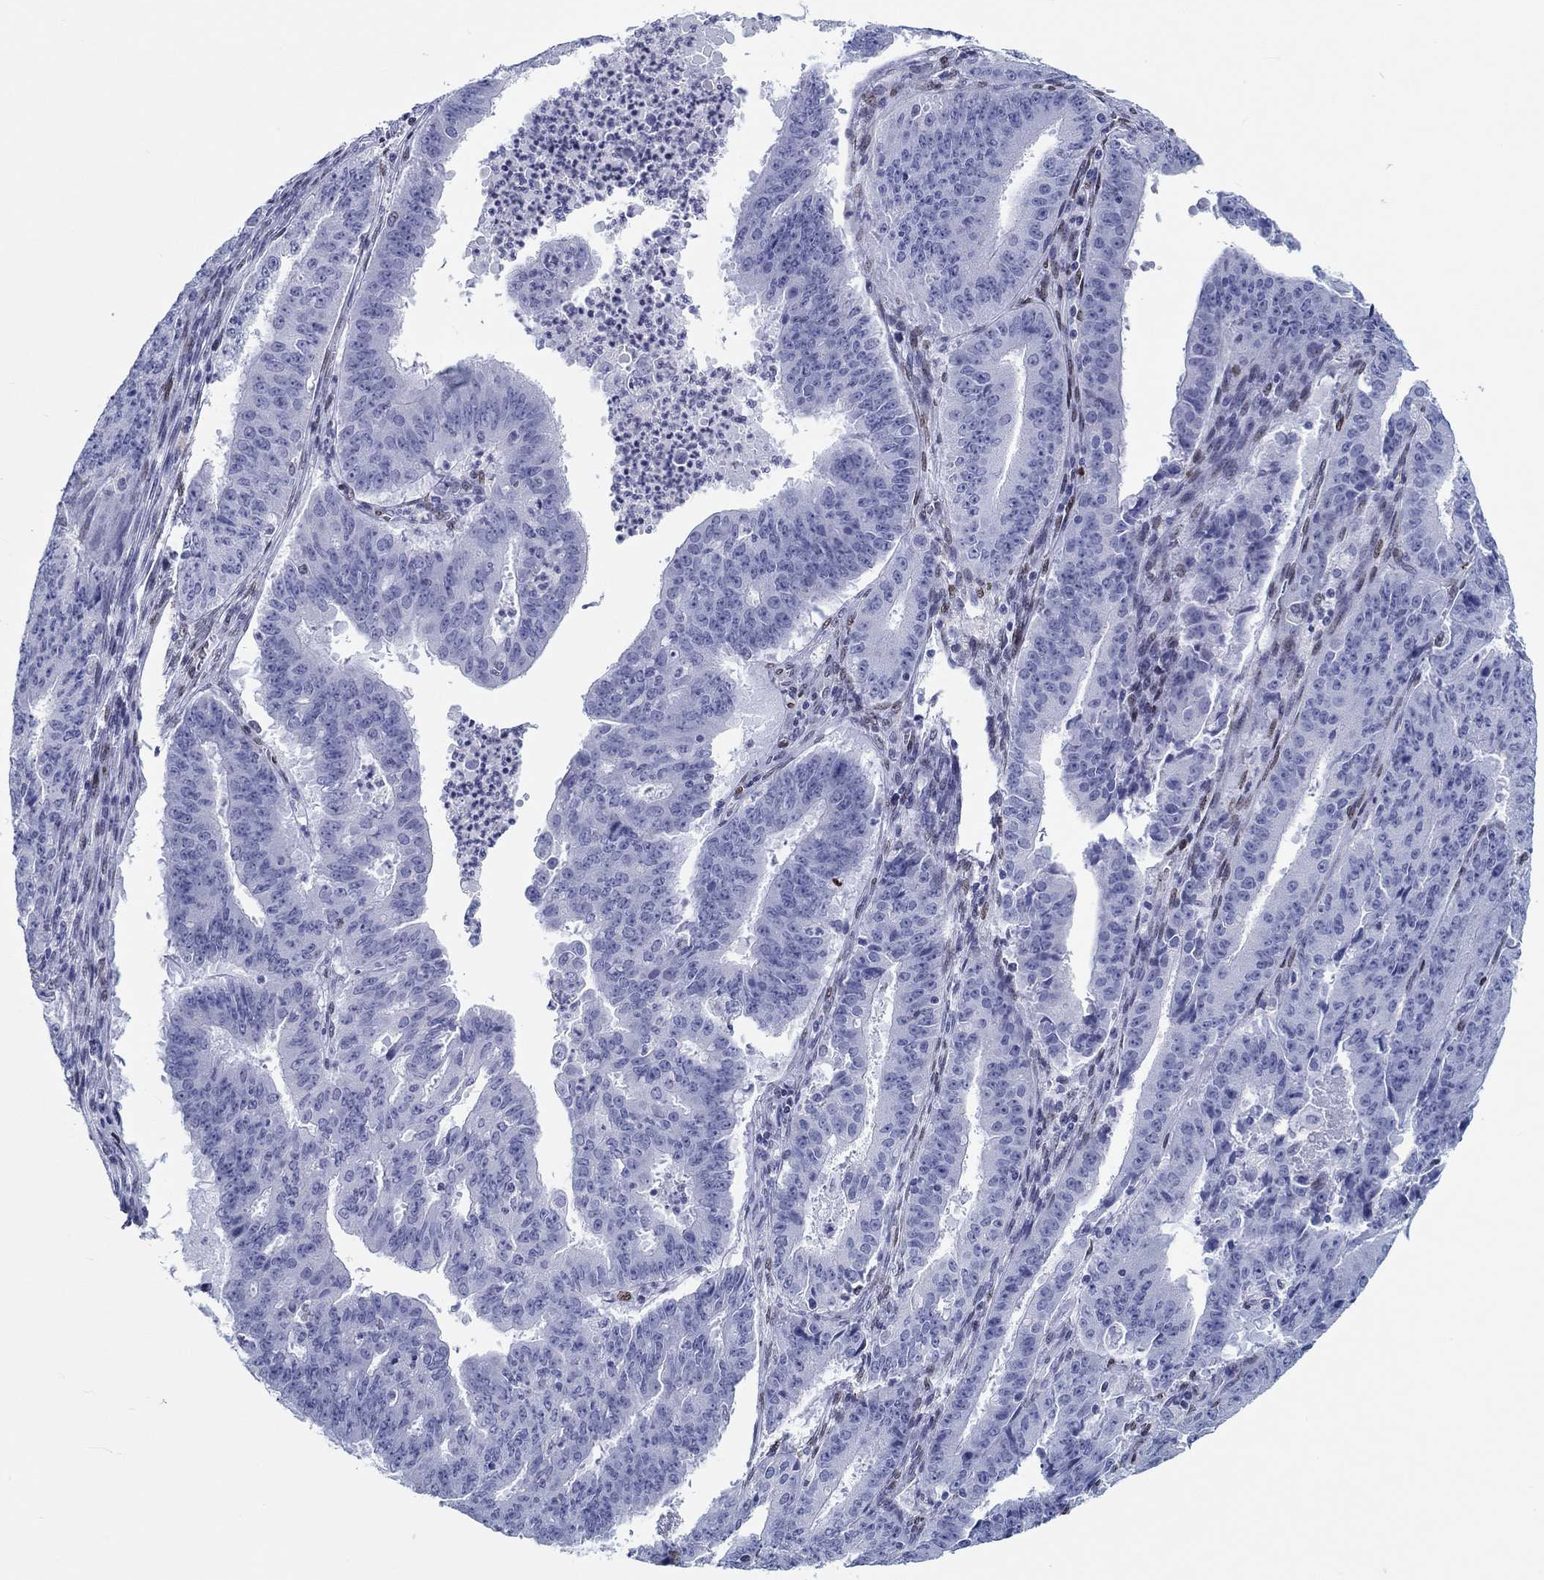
{"staining": {"intensity": "negative", "quantity": "none", "location": "none"}, "tissue": "ovarian cancer", "cell_type": "Tumor cells", "image_type": "cancer", "snomed": [{"axis": "morphology", "description": "Carcinoma, endometroid"}, {"axis": "topography", "description": "Ovary"}], "caption": "This is a histopathology image of IHC staining of ovarian endometroid carcinoma, which shows no staining in tumor cells.", "gene": "H1-1", "patient": {"sex": "female", "age": 42}}